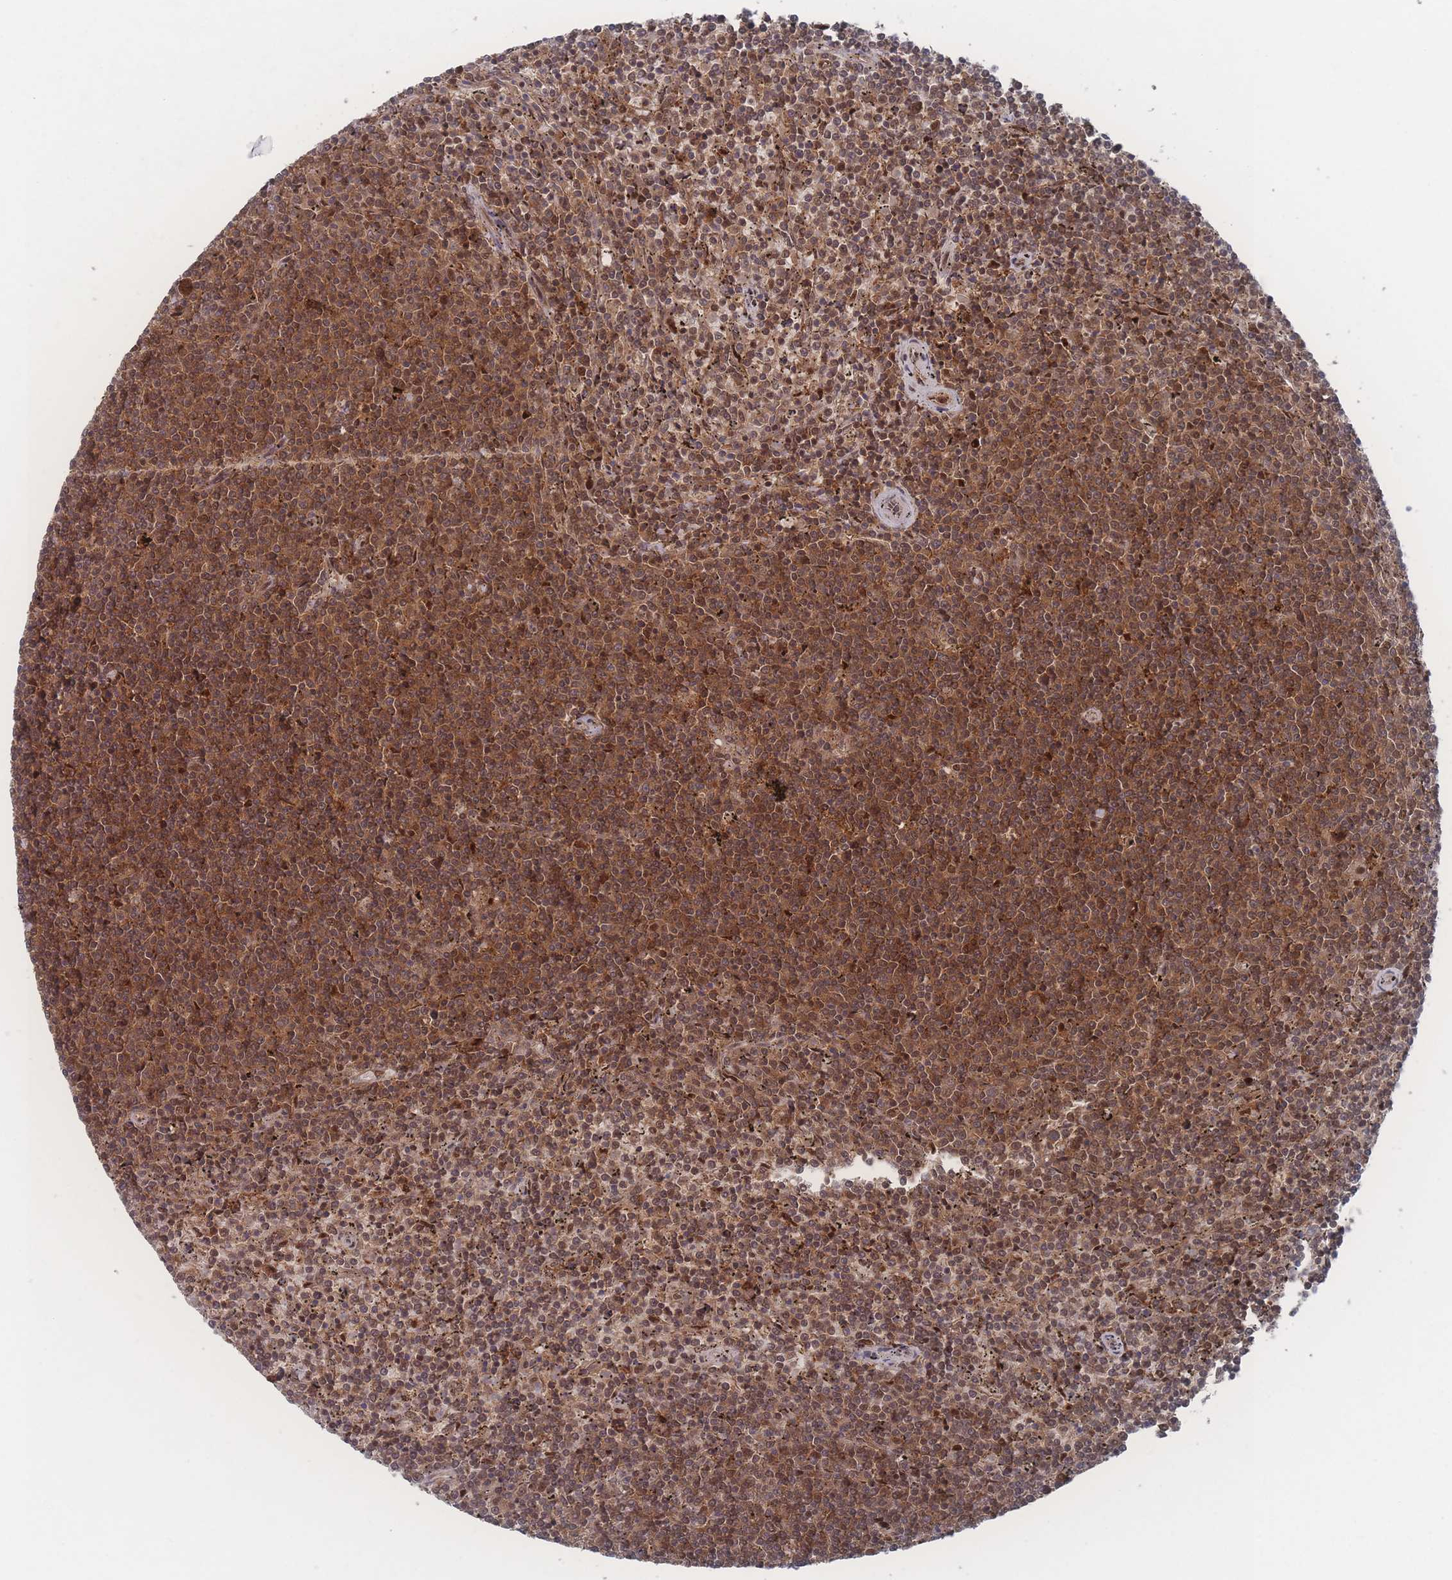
{"staining": {"intensity": "moderate", "quantity": ">75%", "location": "cytoplasmic/membranous,nuclear"}, "tissue": "lymphoma", "cell_type": "Tumor cells", "image_type": "cancer", "snomed": [{"axis": "morphology", "description": "Malignant lymphoma, non-Hodgkin's type, Low grade"}, {"axis": "topography", "description": "Spleen"}], "caption": "Lymphoma tissue reveals moderate cytoplasmic/membranous and nuclear staining in approximately >75% of tumor cells, visualized by immunohistochemistry.", "gene": "PSMA1", "patient": {"sex": "female", "age": 50}}